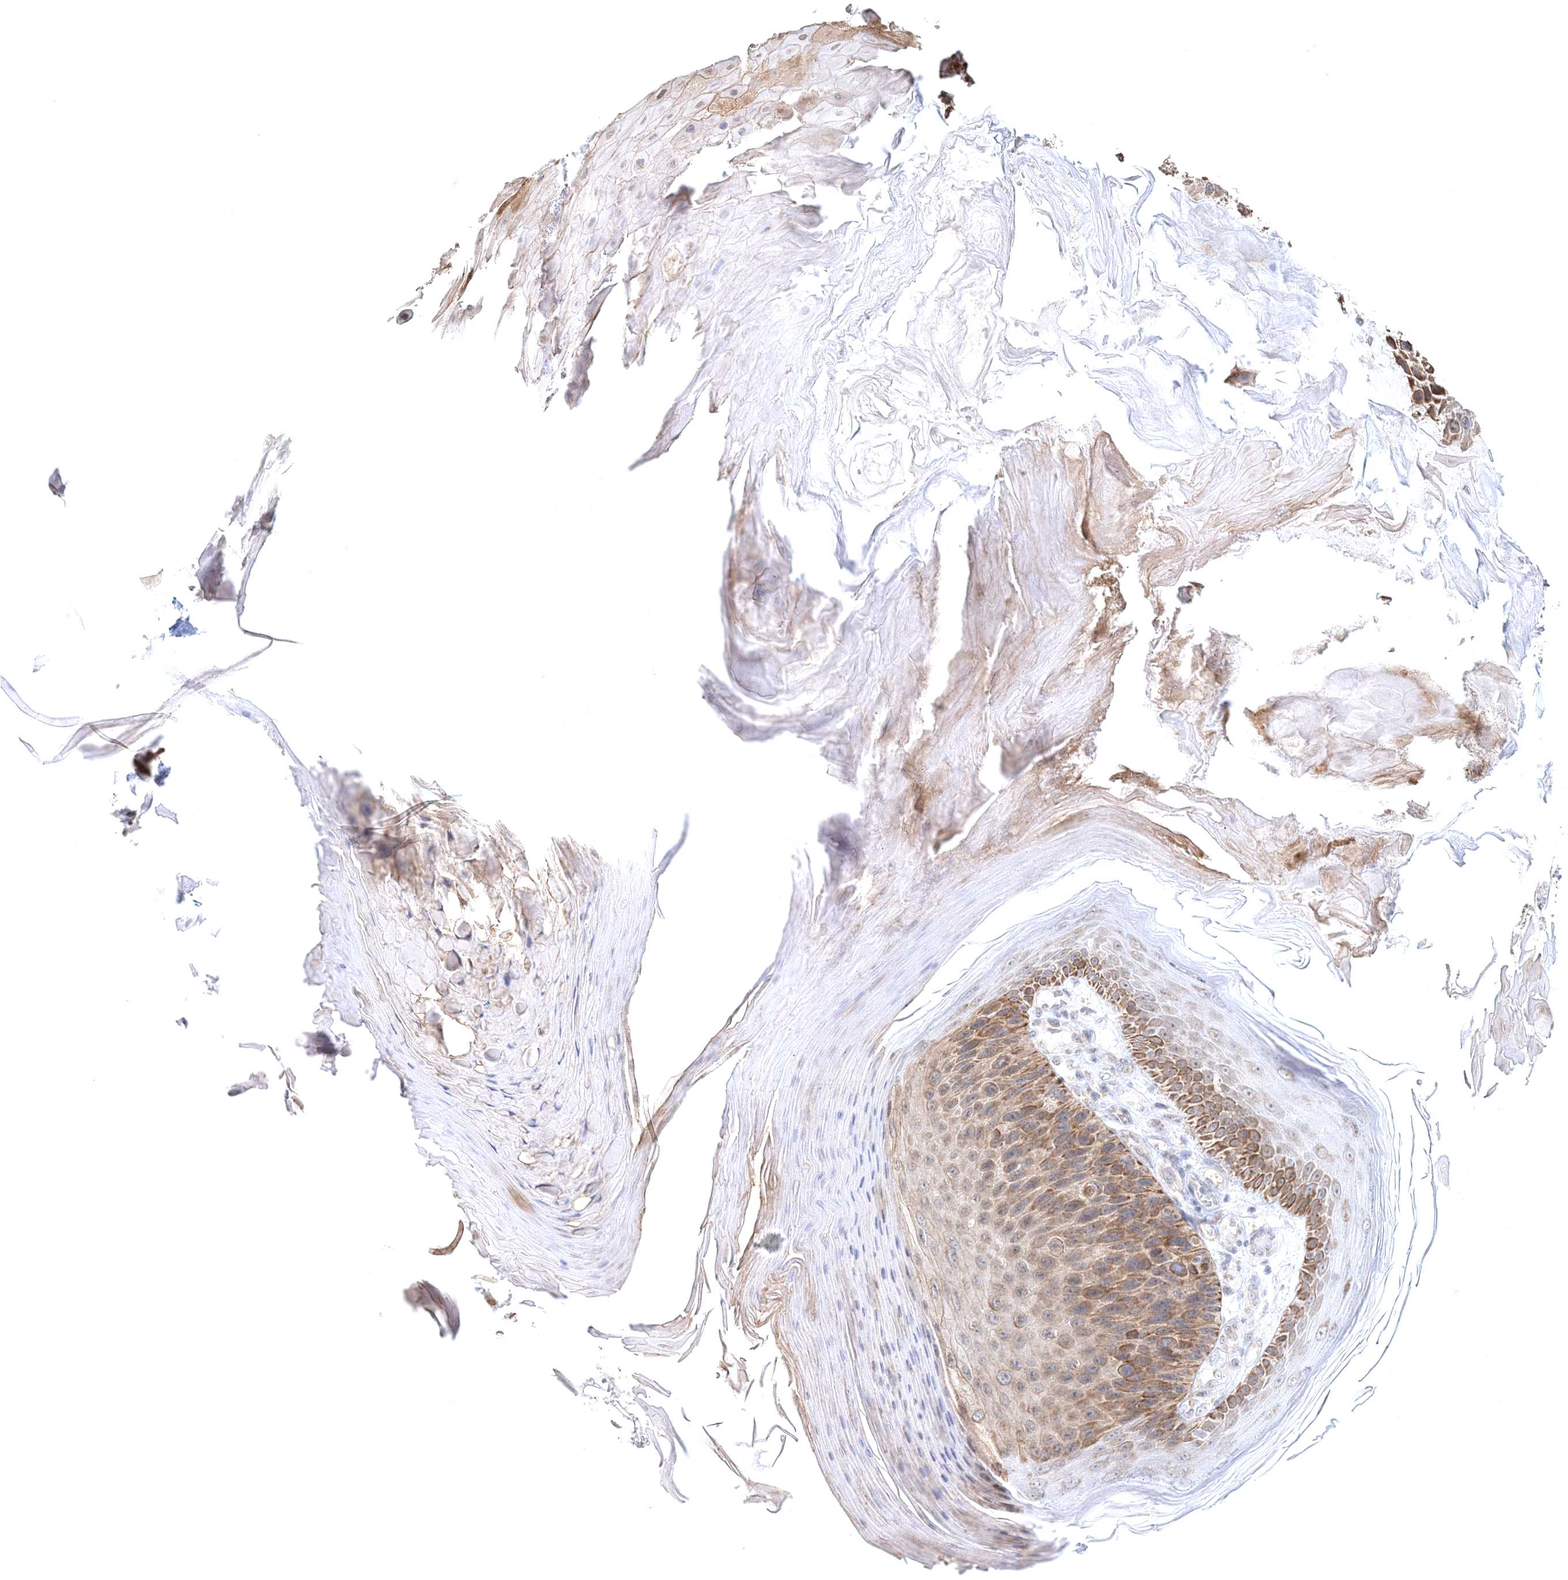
{"staining": {"intensity": "moderate", "quantity": ">75%", "location": "cytoplasmic/membranous"}, "tissue": "skin cancer", "cell_type": "Tumor cells", "image_type": "cancer", "snomed": [{"axis": "morphology", "description": "Squamous cell carcinoma, NOS"}, {"axis": "topography", "description": "Skin"}], "caption": "The photomicrograph shows a brown stain indicating the presence of a protein in the cytoplasmic/membranous of tumor cells in skin cancer.", "gene": "RNF150", "patient": {"sex": "female", "age": 88}}